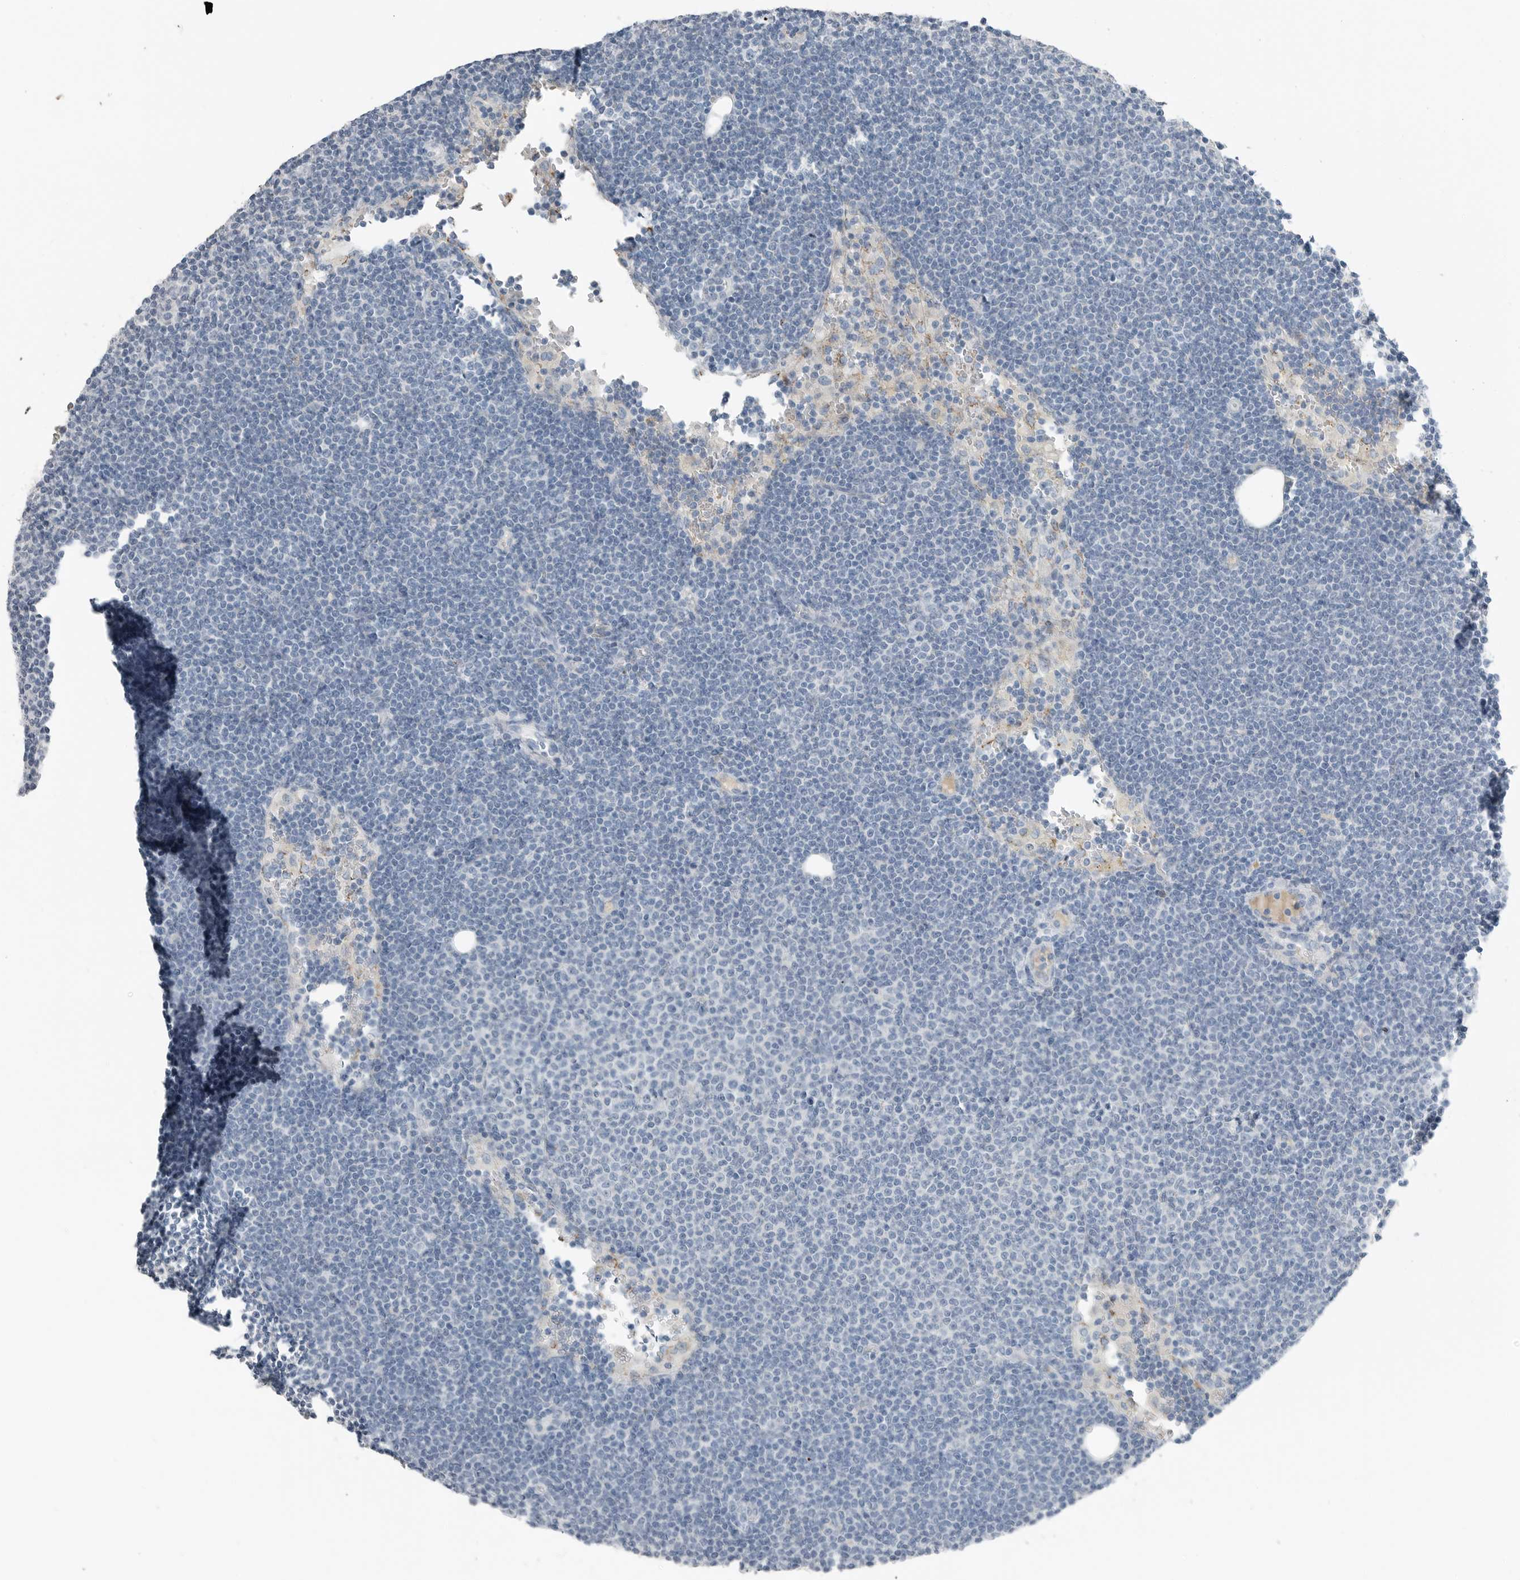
{"staining": {"intensity": "negative", "quantity": "none", "location": "none"}, "tissue": "lymphoma", "cell_type": "Tumor cells", "image_type": "cancer", "snomed": [{"axis": "morphology", "description": "Malignant lymphoma, non-Hodgkin's type, Low grade"}, {"axis": "topography", "description": "Lymph node"}], "caption": "Protein analysis of low-grade malignant lymphoma, non-Hodgkin's type demonstrates no significant positivity in tumor cells. The staining was performed using DAB (3,3'-diaminobenzidine) to visualize the protein expression in brown, while the nuclei were stained in blue with hematoxylin (Magnification: 20x).", "gene": "SERPINB7", "patient": {"sex": "female", "age": 53}}